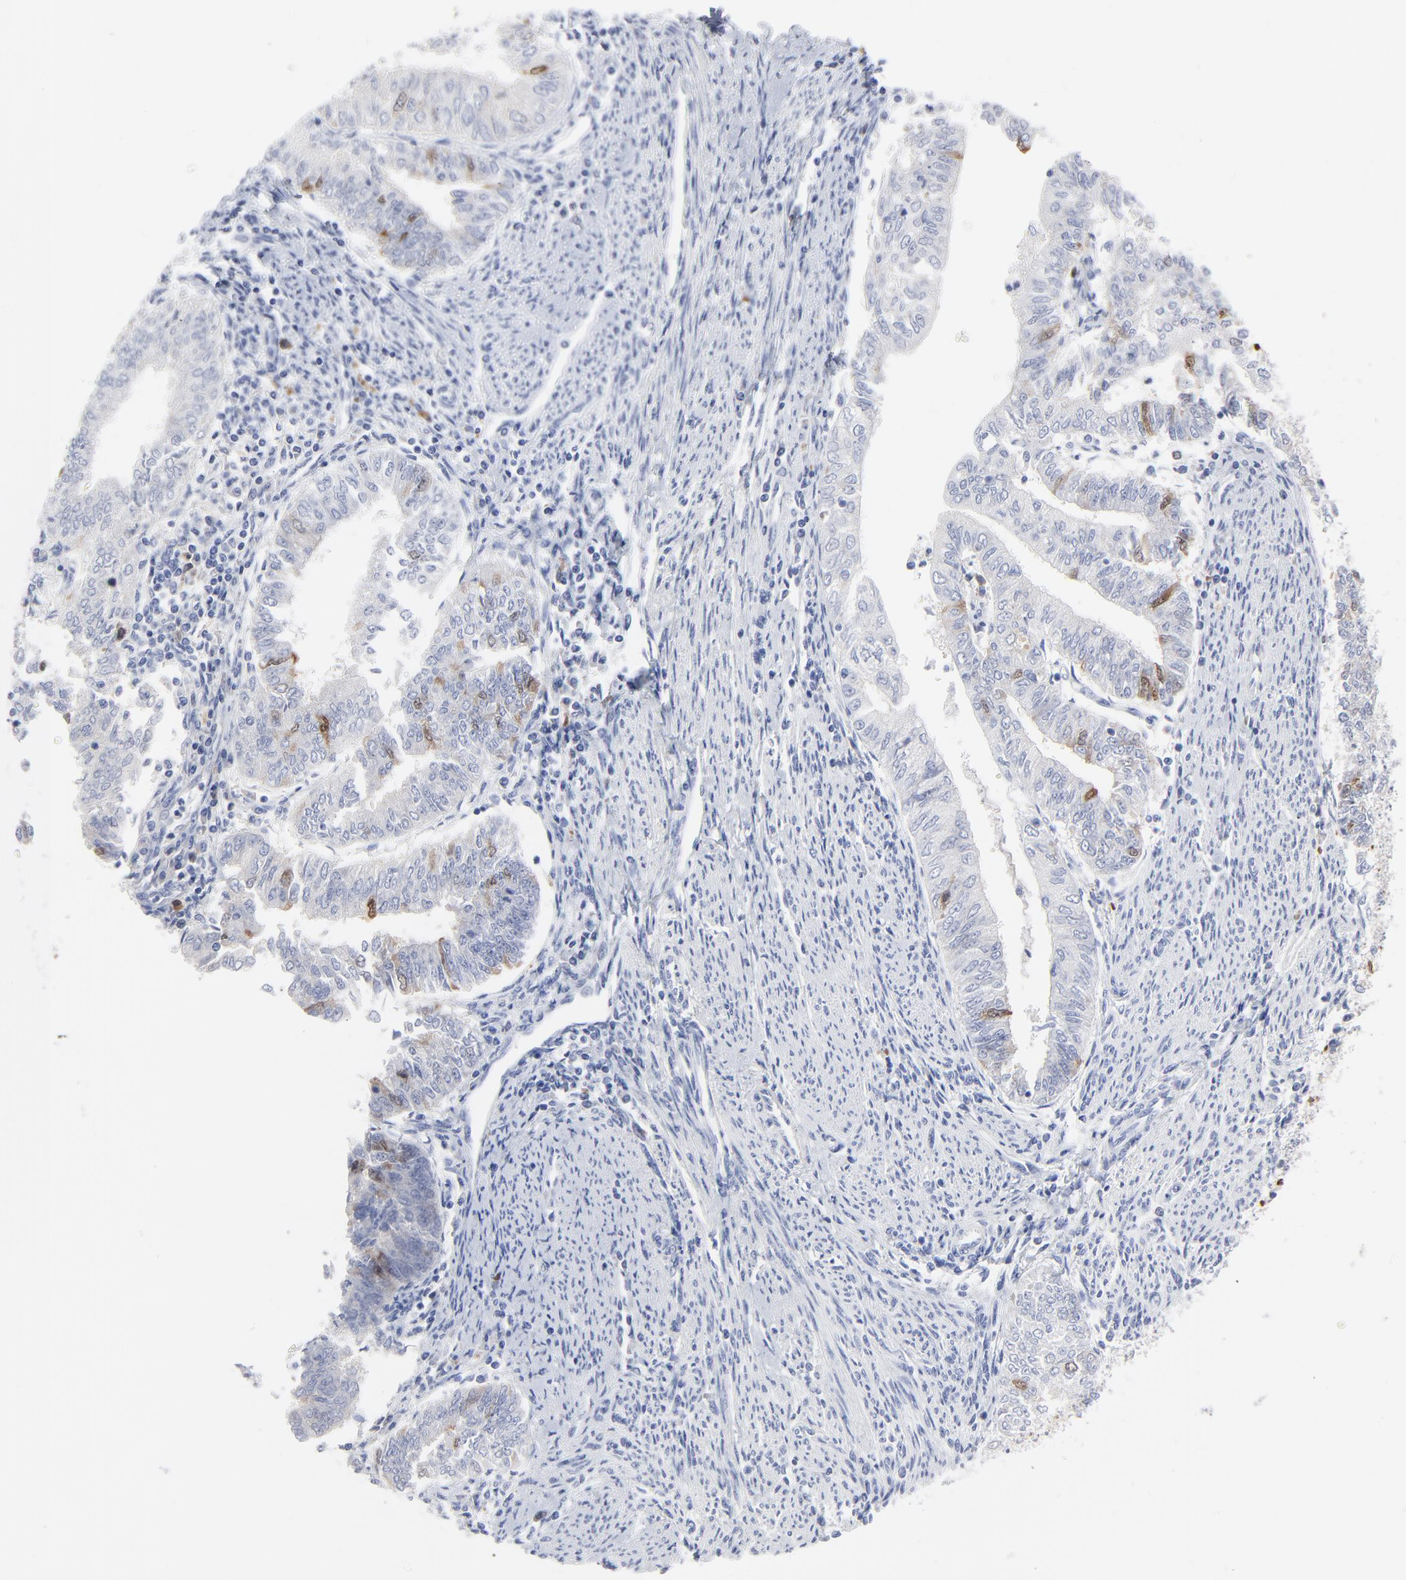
{"staining": {"intensity": "strong", "quantity": "<25%", "location": "cytoplasmic/membranous,nuclear"}, "tissue": "endometrial cancer", "cell_type": "Tumor cells", "image_type": "cancer", "snomed": [{"axis": "morphology", "description": "Adenocarcinoma, NOS"}, {"axis": "topography", "description": "Endometrium"}], "caption": "Immunohistochemistry (DAB) staining of endometrial cancer exhibits strong cytoplasmic/membranous and nuclear protein staining in about <25% of tumor cells.", "gene": "CDK1", "patient": {"sex": "female", "age": 66}}